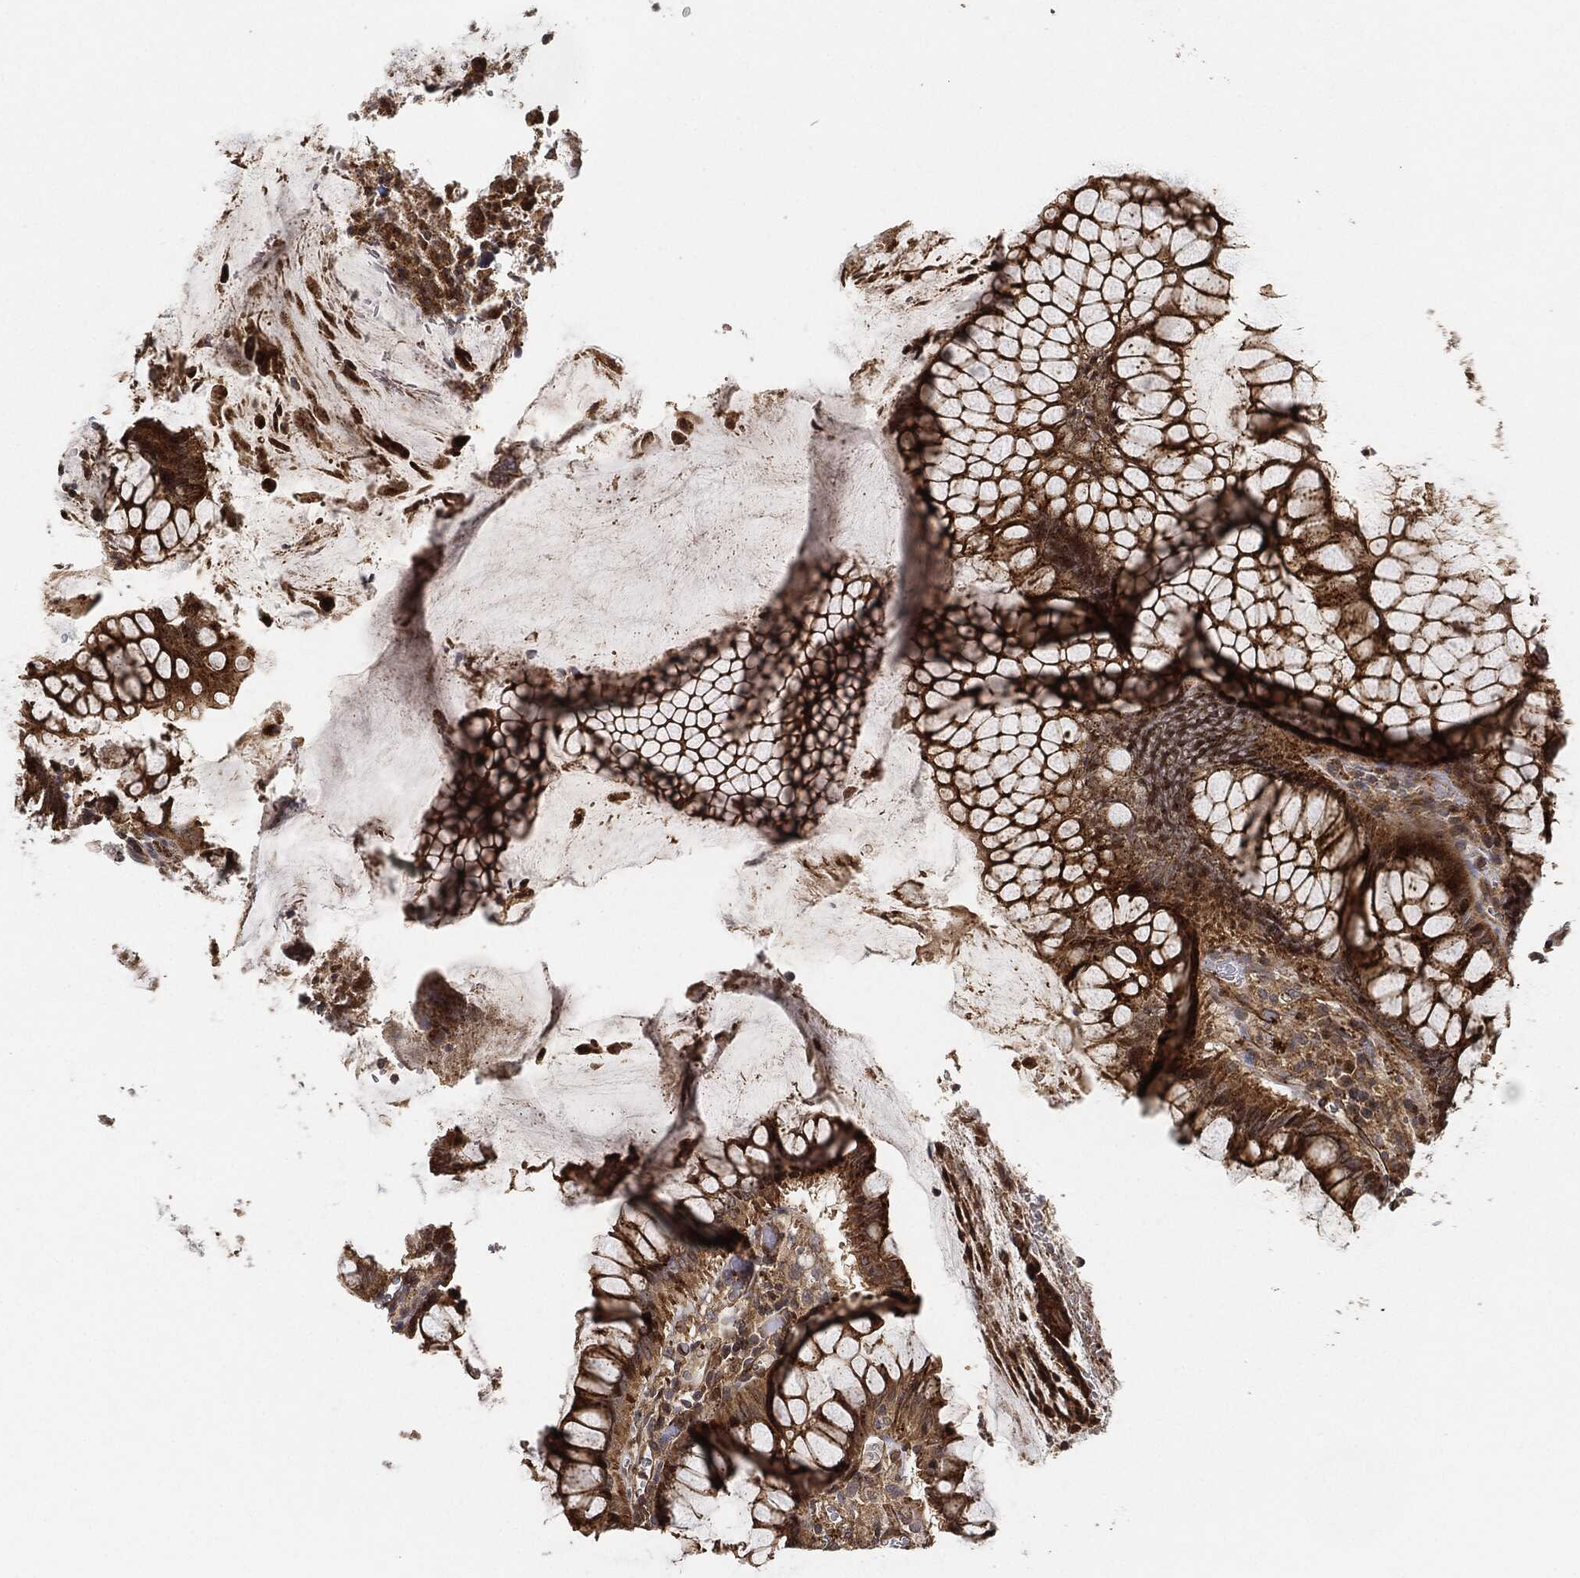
{"staining": {"intensity": "strong", "quantity": "25%-75%", "location": "cytoplasmic/membranous"}, "tissue": "colorectal cancer", "cell_type": "Tumor cells", "image_type": "cancer", "snomed": [{"axis": "morphology", "description": "Adenocarcinoma, NOS"}, {"axis": "topography", "description": "Colon"}], "caption": "This micrograph reveals IHC staining of adenocarcinoma (colorectal), with high strong cytoplasmic/membranous expression in about 25%-75% of tumor cells.", "gene": "MAP3K3", "patient": {"sex": "female", "age": 67}}